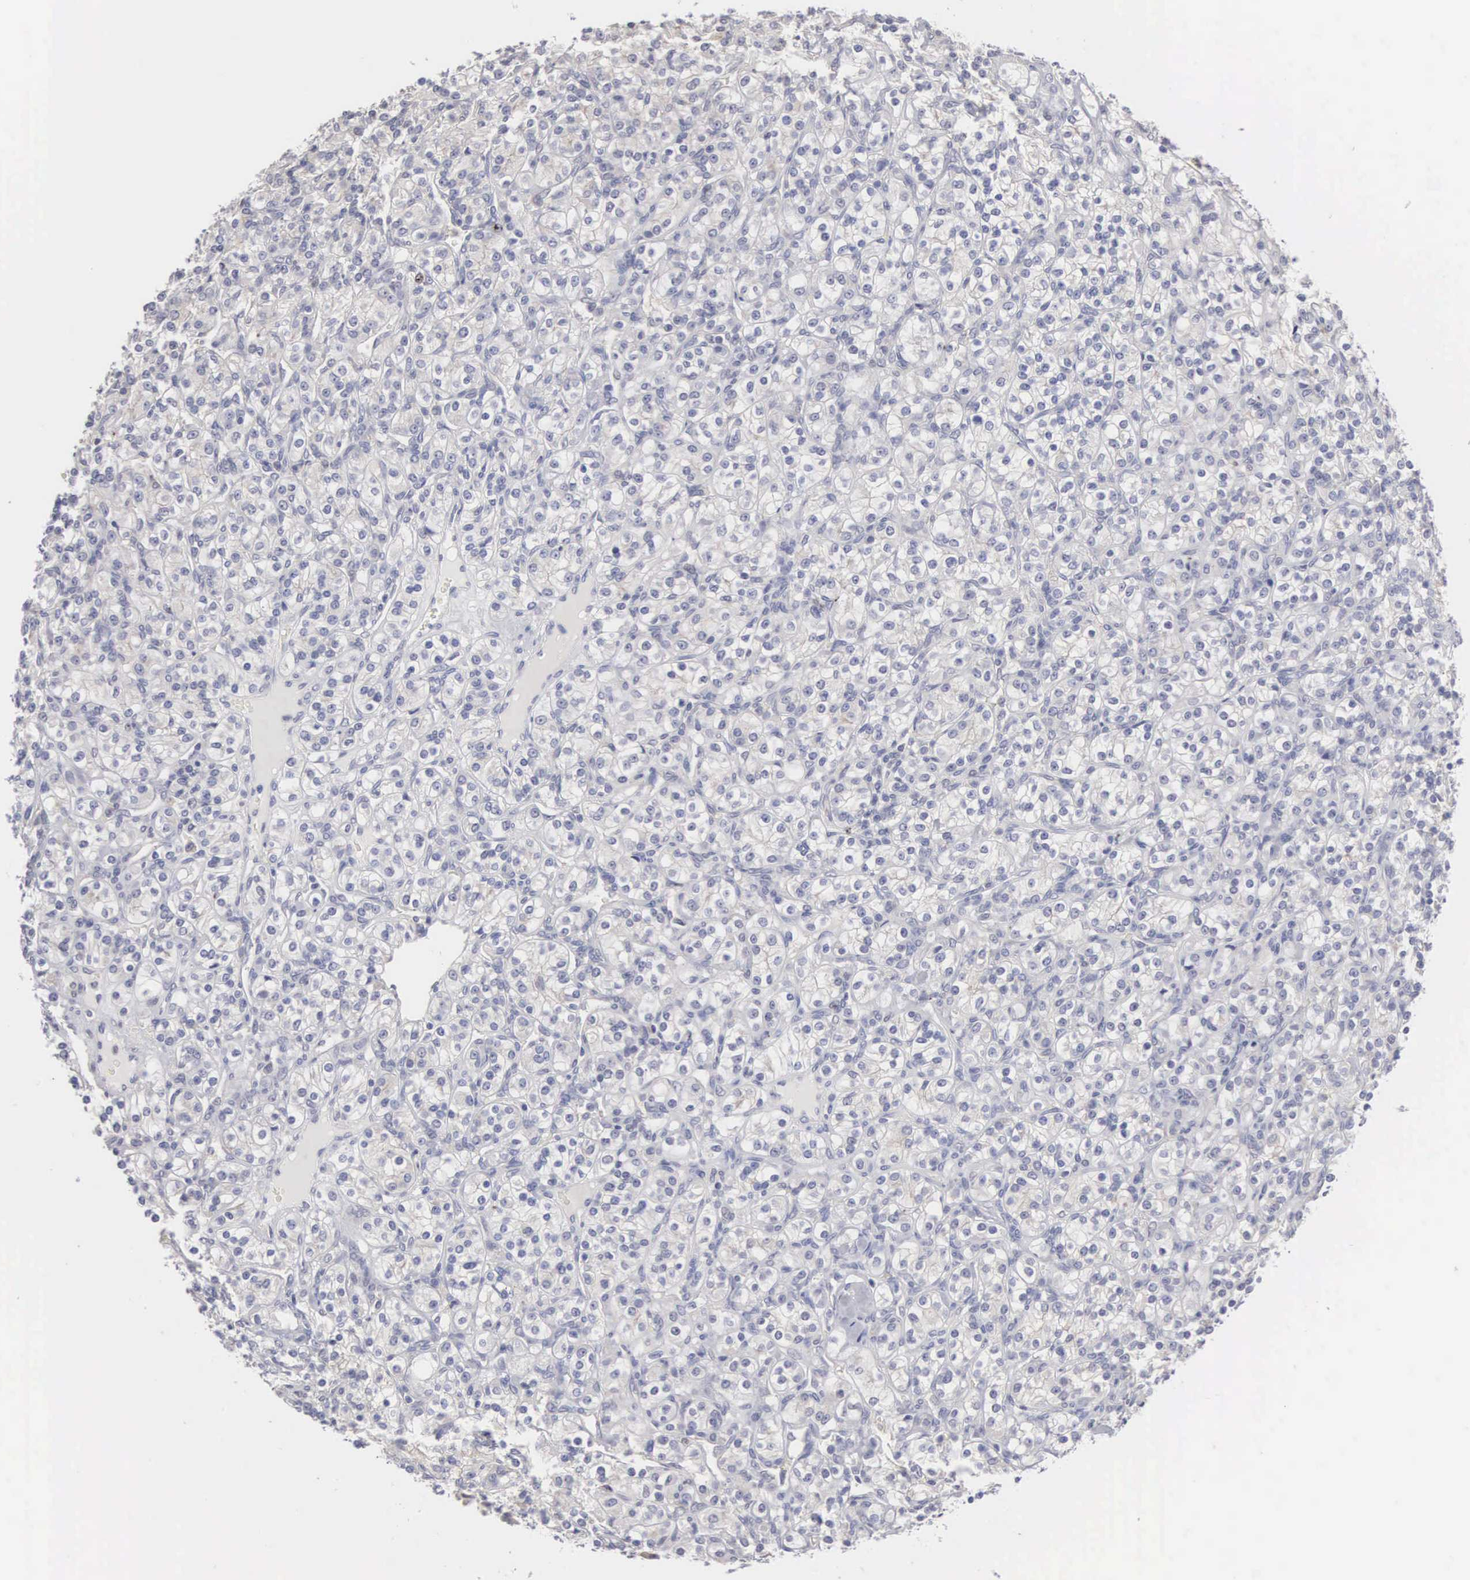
{"staining": {"intensity": "negative", "quantity": "none", "location": "none"}, "tissue": "renal cancer", "cell_type": "Tumor cells", "image_type": "cancer", "snomed": [{"axis": "morphology", "description": "Adenocarcinoma, NOS"}, {"axis": "topography", "description": "Kidney"}], "caption": "Tumor cells are negative for protein expression in human renal adenocarcinoma.", "gene": "KDM6A", "patient": {"sex": "male", "age": 77}}